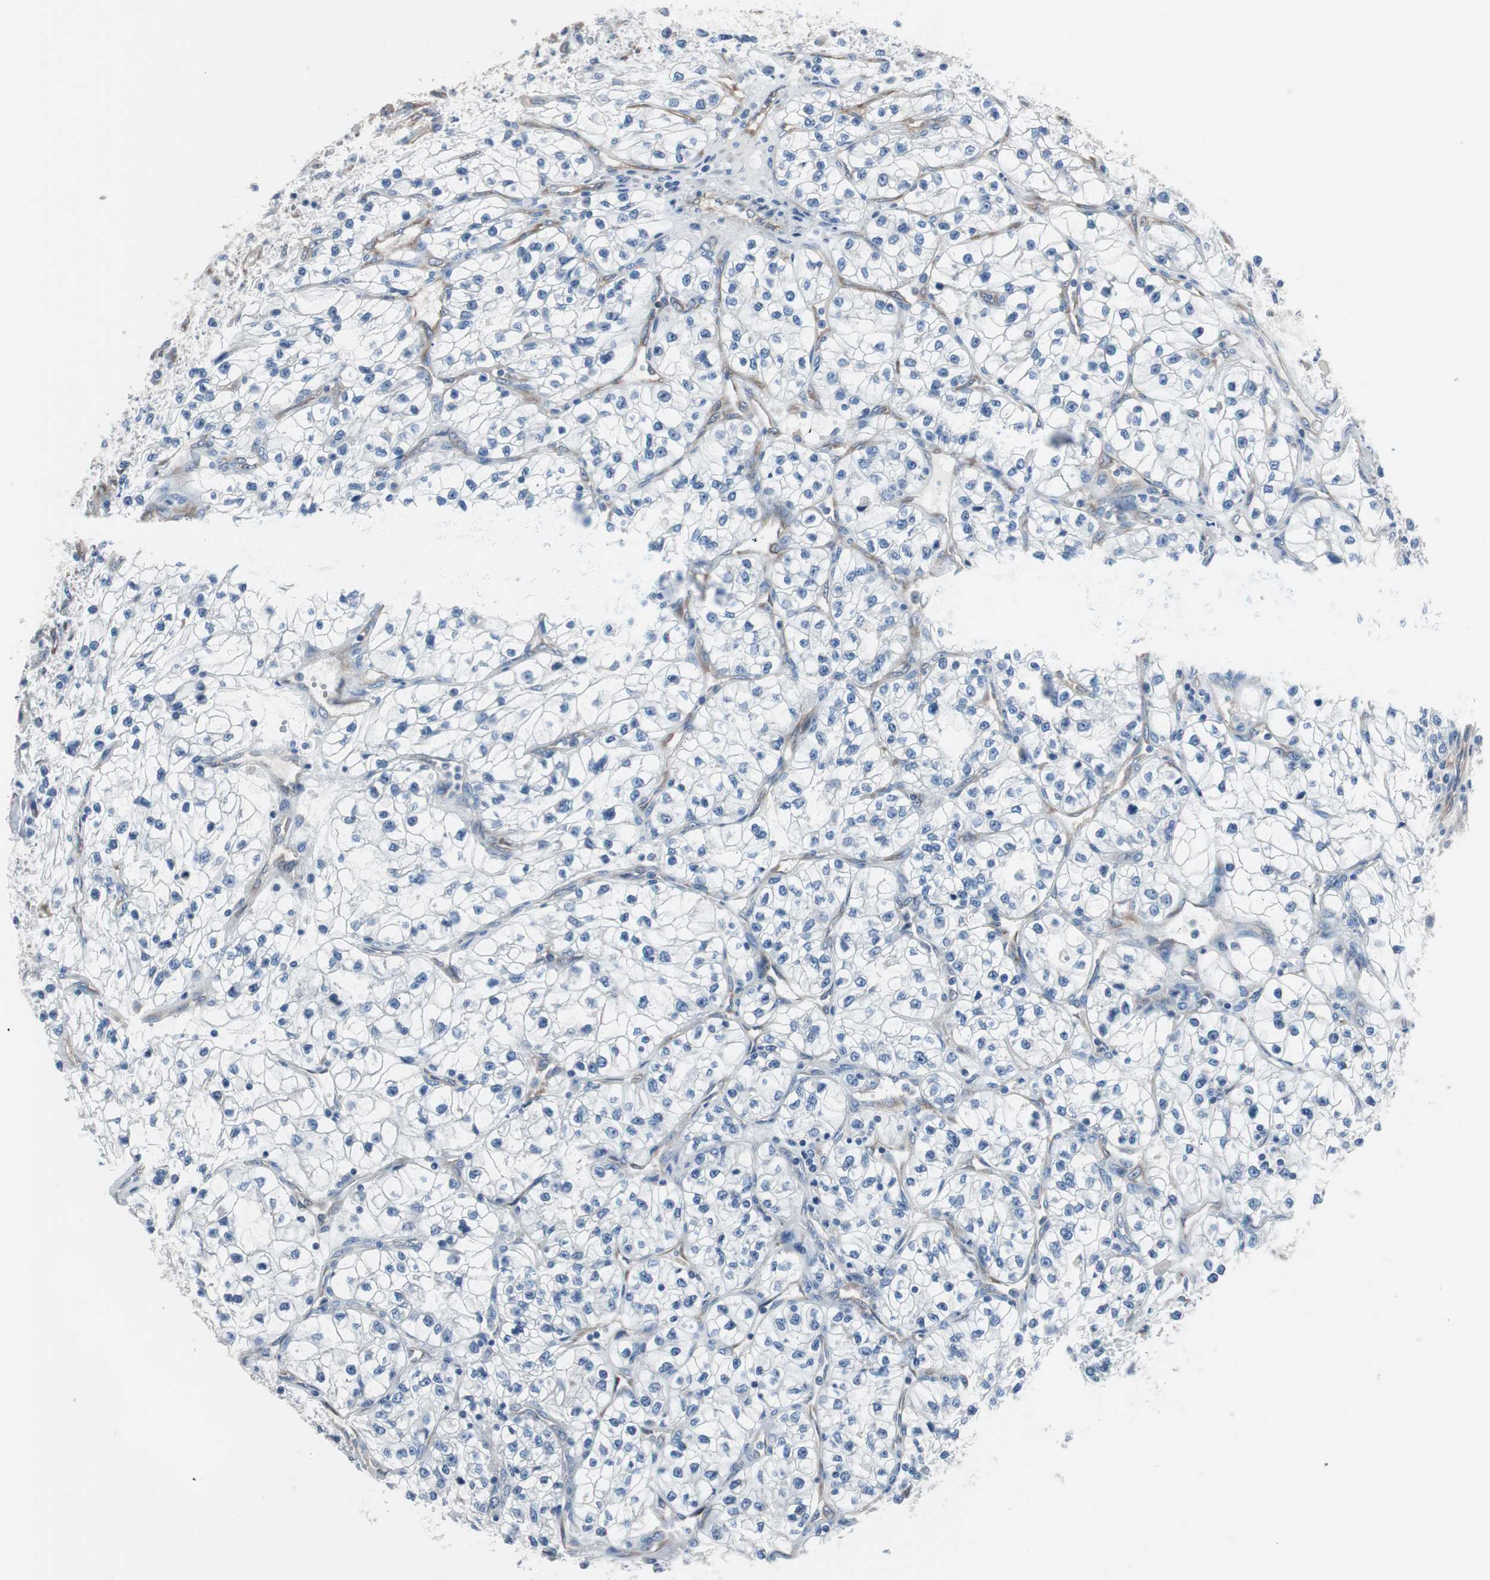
{"staining": {"intensity": "negative", "quantity": "none", "location": "none"}, "tissue": "renal cancer", "cell_type": "Tumor cells", "image_type": "cancer", "snomed": [{"axis": "morphology", "description": "Adenocarcinoma, NOS"}, {"axis": "topography", "description": "Kidney"}], "caption": "An IHC histopathology image of renal cancer is shown. There is no staining in tumor cells of renal cancer.", "gene": "SWAP70", "patient": {"sex": "female", "age": 57}}